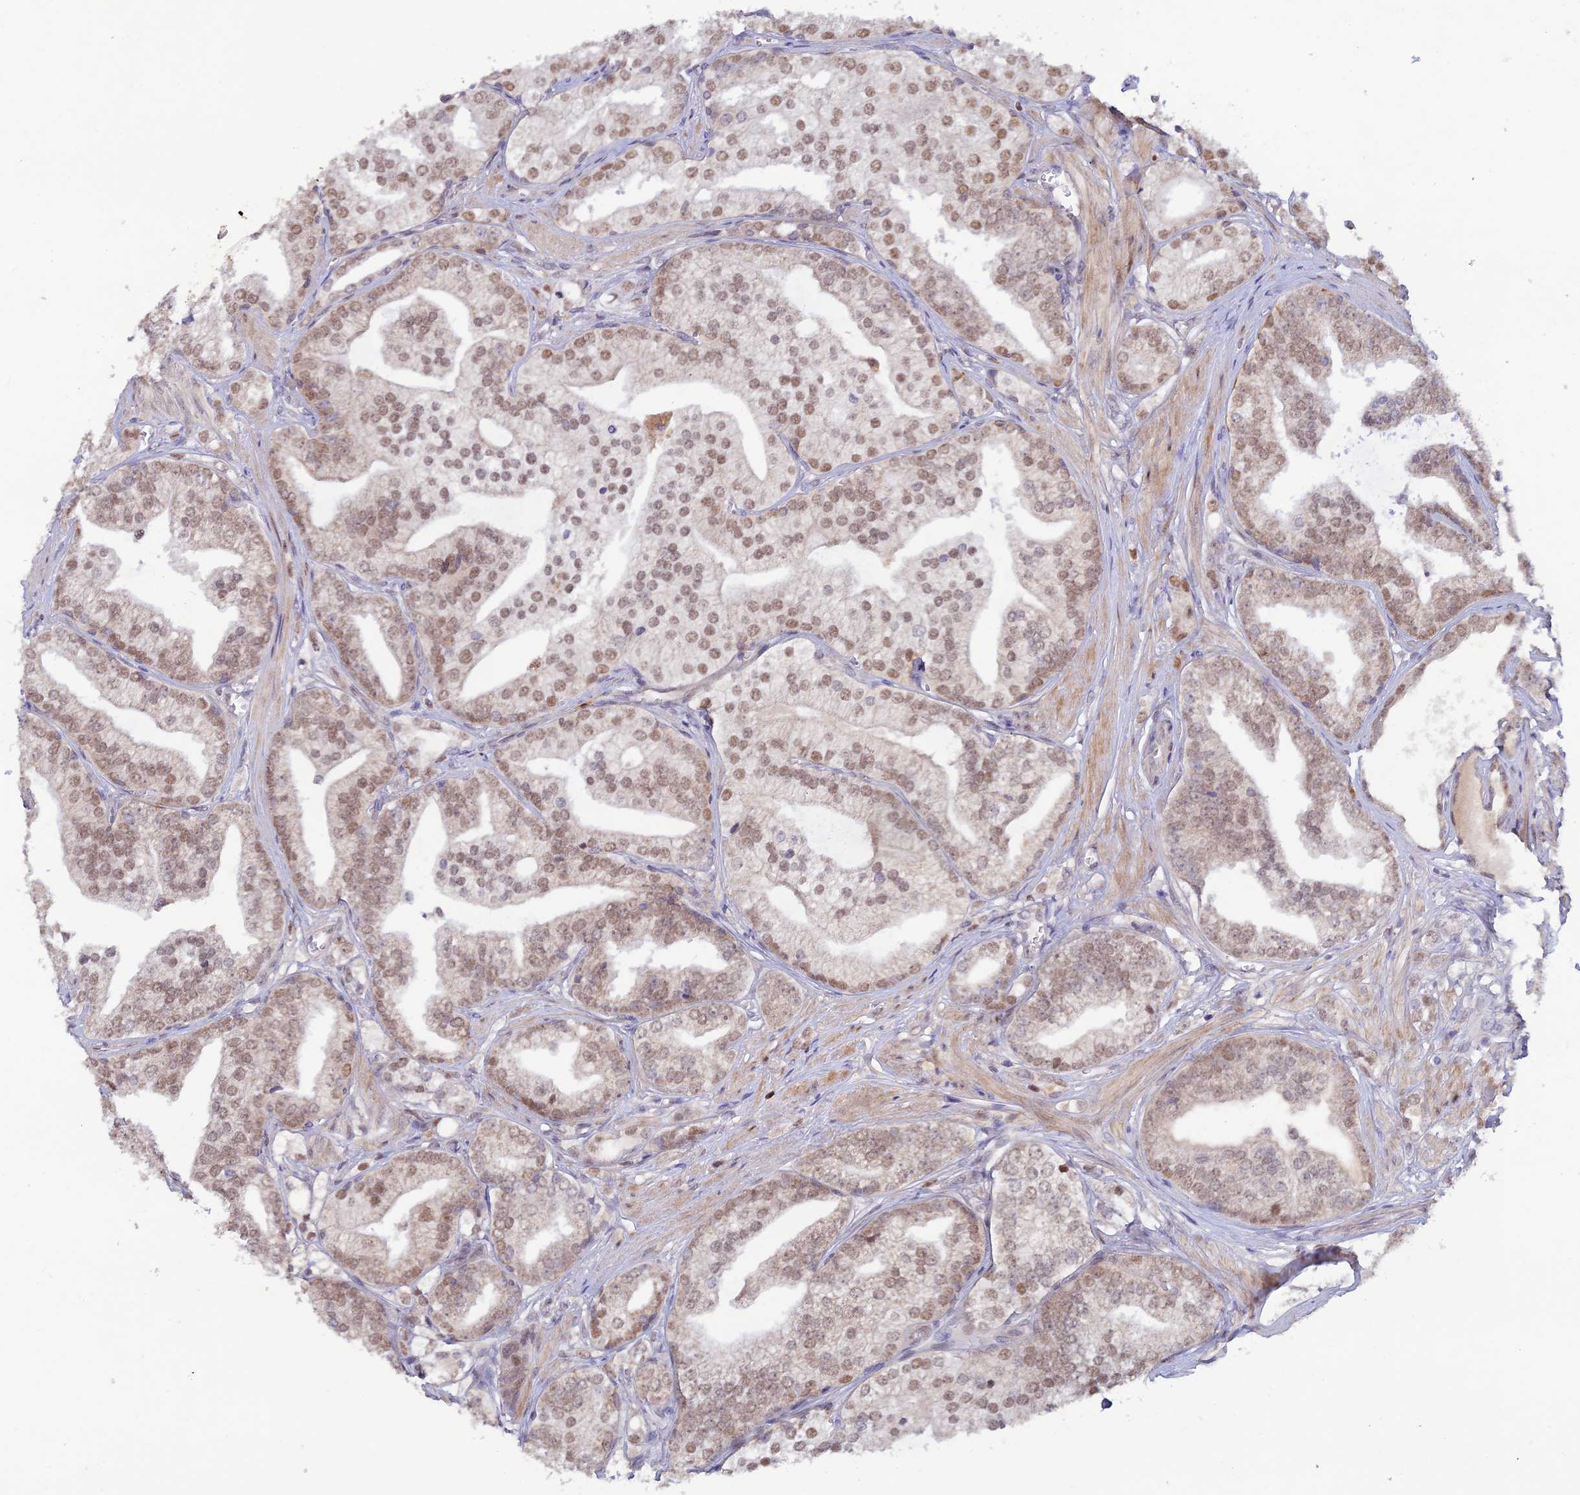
{"staining": {"intensity": "moderate", "quantity": ">75%", "location": "nuclear"}, "tissue": "prostate cancer", "cell_type": "Tumor cells", "image_type": "cancer", "snomed": [{"axis": "morphology", "description": "Adenocarcinoma, High grade"}, {"axis": "topography", "description": "Prostate"}], "caption": "Protein expression analysis of human prostate cancer (high-grade adenocarcinoma) reveals moderate nuclear expression in approximately >75% of tumor cells.", "gene": "FASTKD5", "patient": {"sex": "male", "age": 50}}